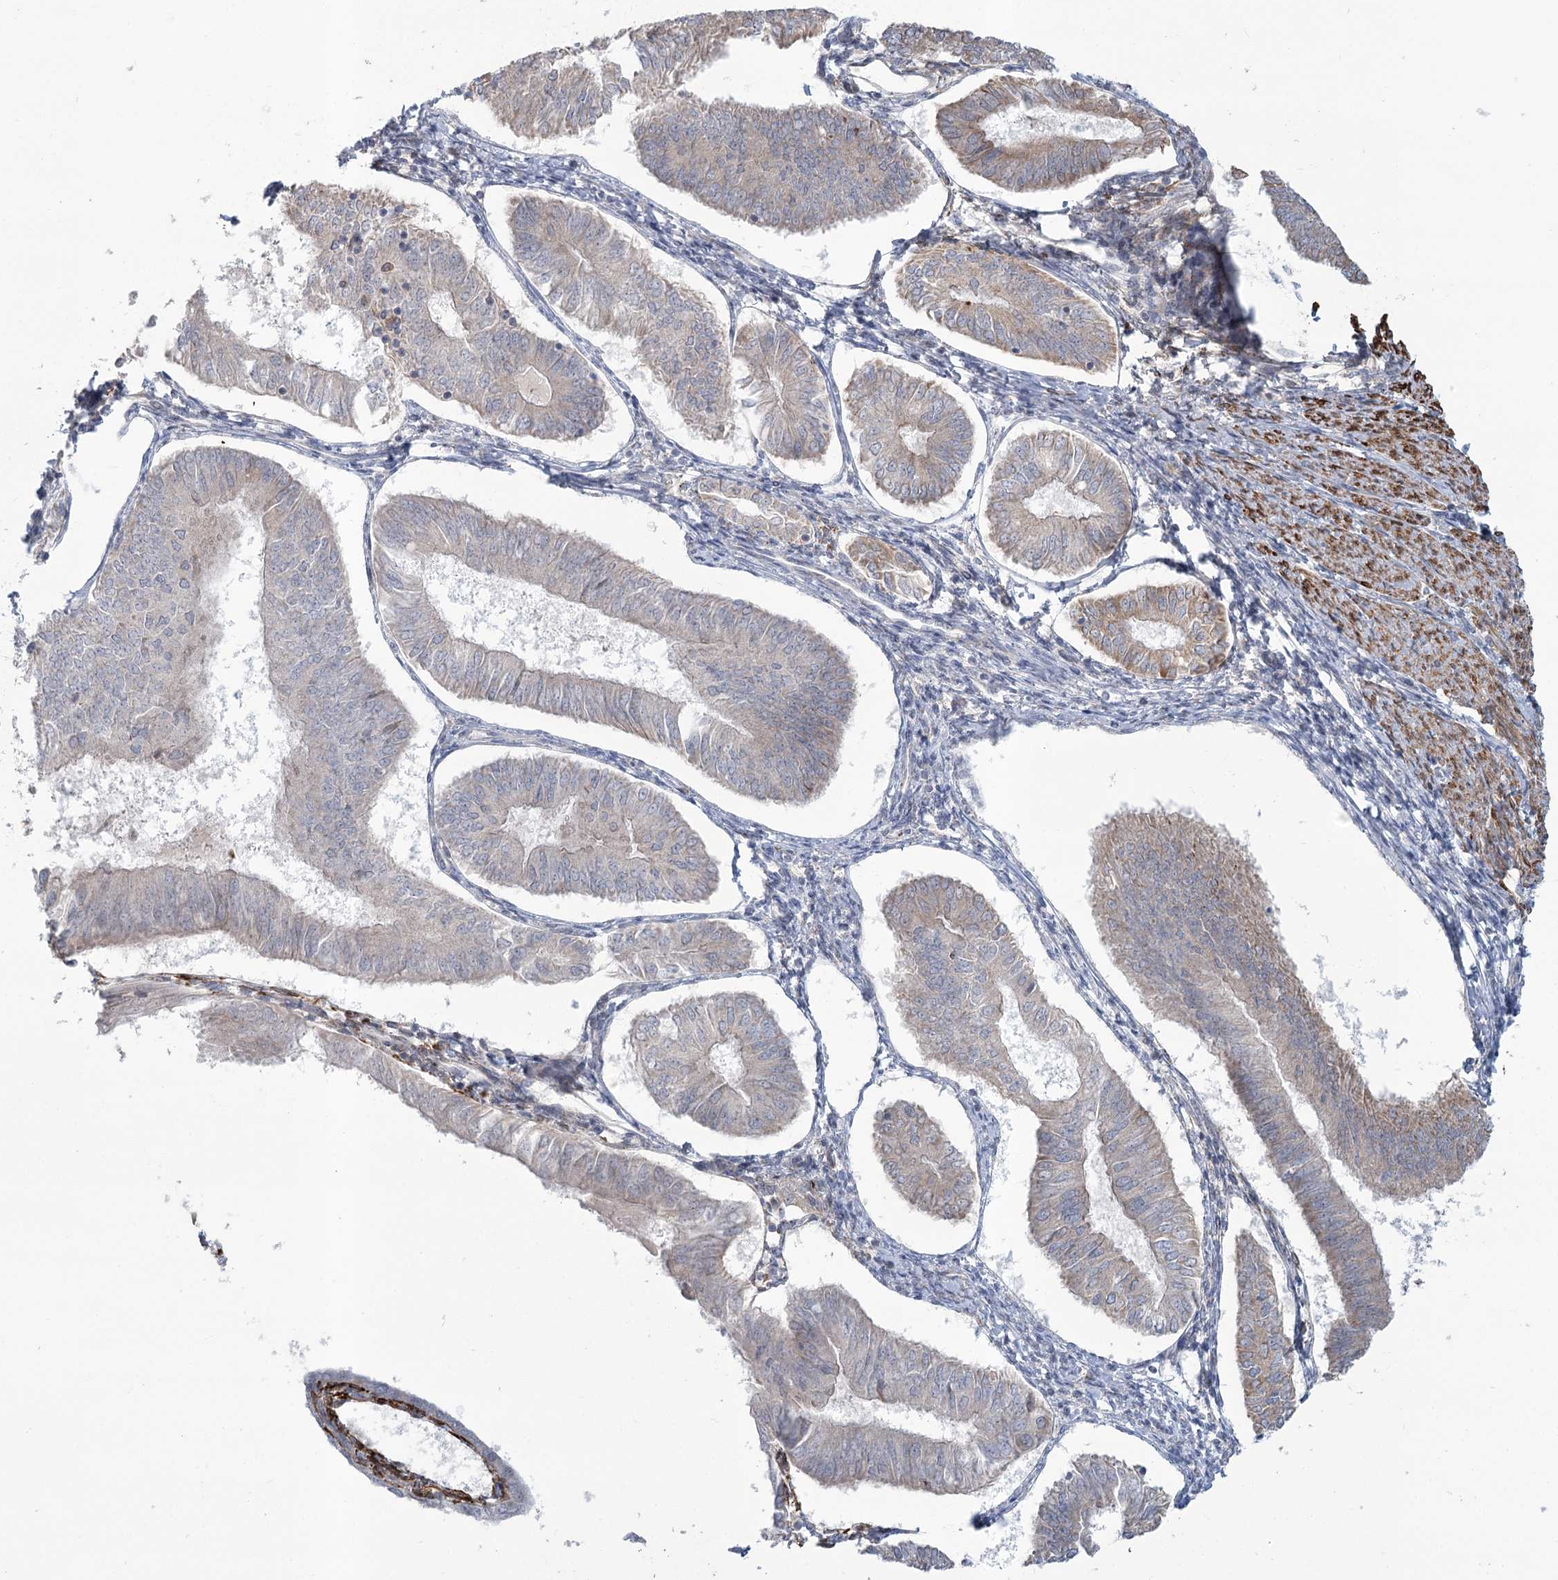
{"staining": {"intensity": "weak", "quantity": "<25%", "location": "cytoplasmic/membranous"}, "tissue": "endometrial cancer", "cell_type": "Tumor cells", "image_type": "cancer", "snomed": [{"axis": "morphology", "description": "Adenocarcinoma, NOS"}, {"axis": "topography", "description": "Endometrium"}], "caption": "IHC photomicrograph of human endometrial adenocarcinoma stained for a protein (brown), which displays no staining in tumor cells. (DAB (3,3'-diaminobenzidine) IHC visualized using brightfield microscopy, high magnification).", "gene": "MTG1", "patient": {"sex": "female", "age": 58}}